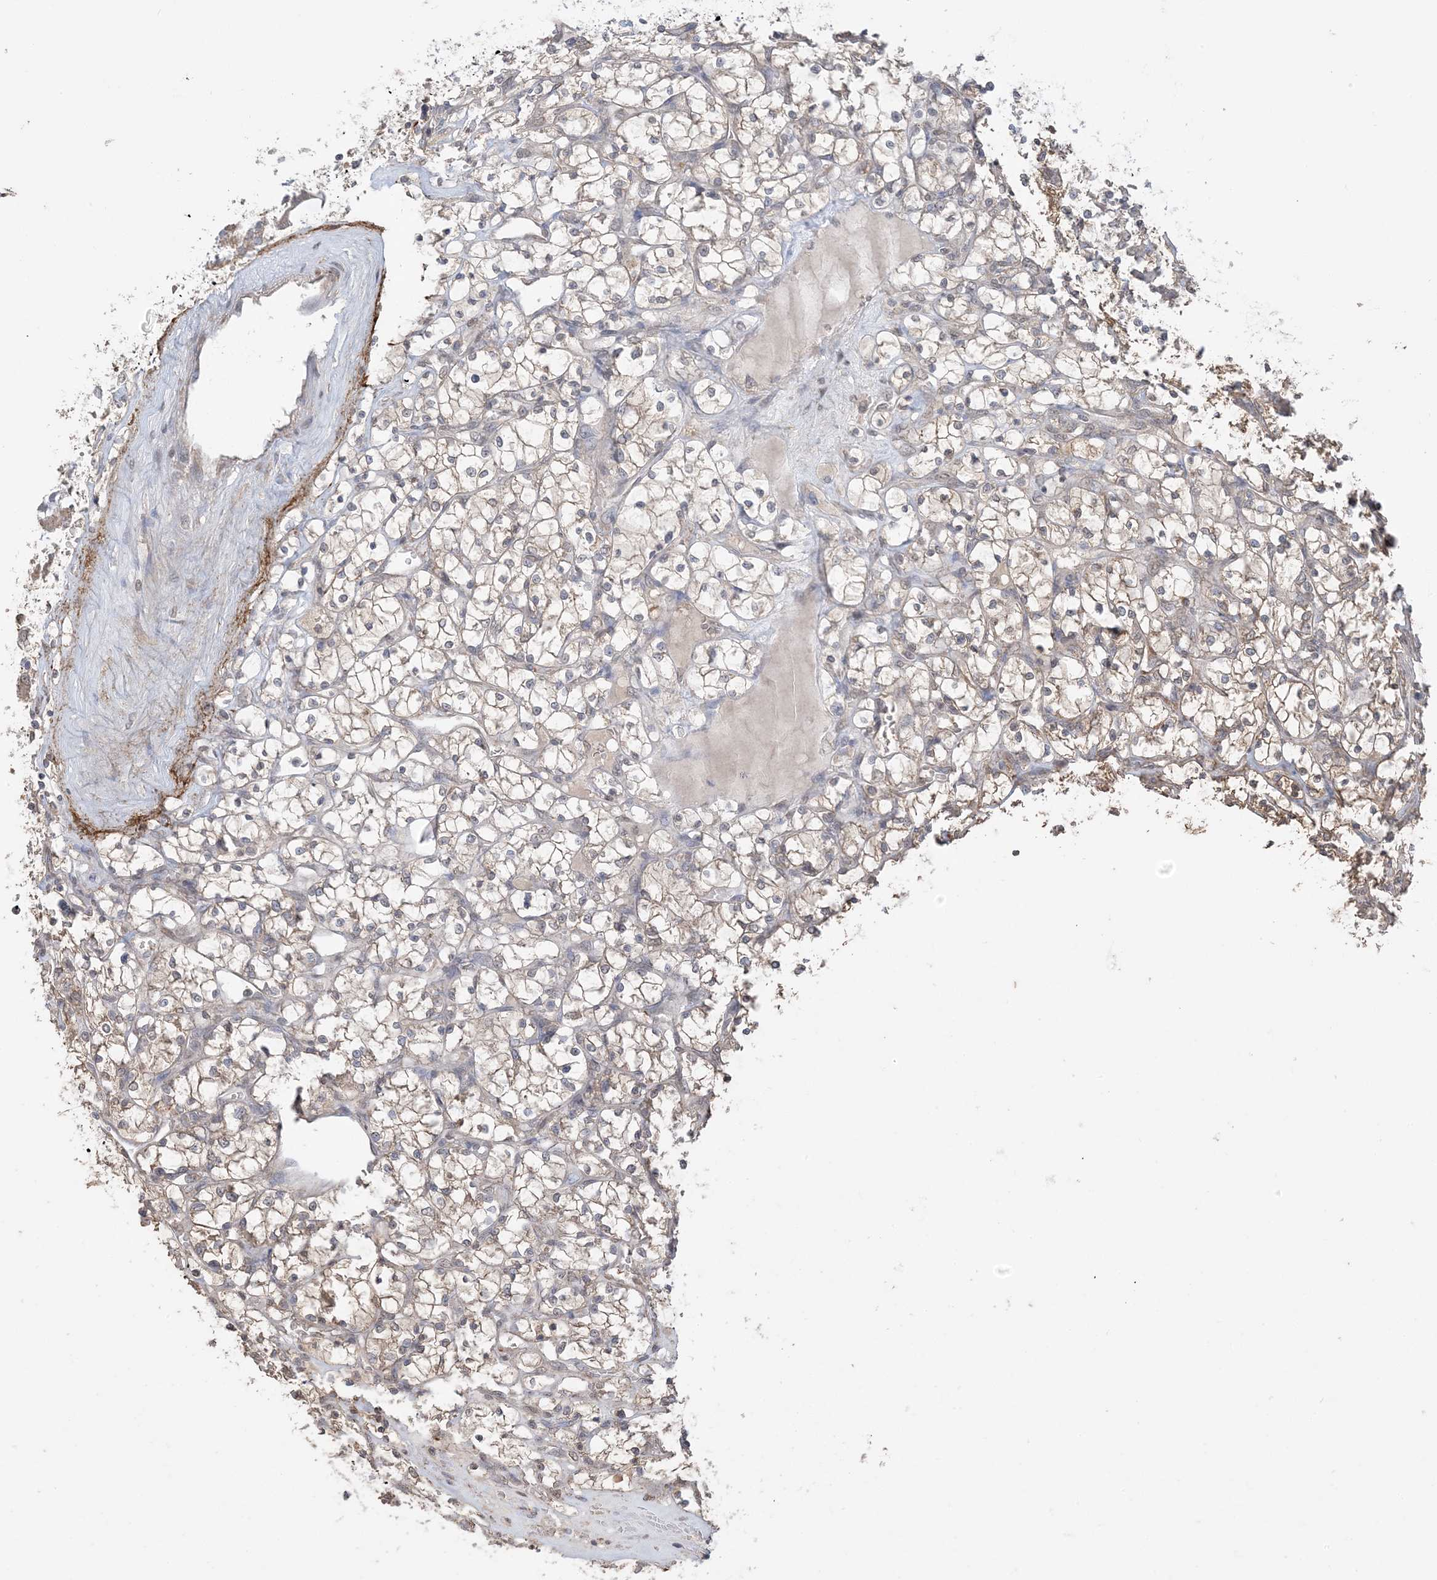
{"staining": {"intensity": "weak", "quantity": "25%-75%", "location": "cytoplasmic/membranous"}, "tissue": "renal cancer", "cell_type": "Tumor cells", "image_type": "cancer", "snomed": [{"axis": "morphology", "description": "Adenocarcinoma, NOS"}, {"axis": "topography", "description": "Kidney"}], "caption": "Immunohistochemistry of renal cancer (adenocarcinoma) reveals low levels of weak cytoplasmic/membranous expression in approximately 25%-75% of tumor cells. (DAB (3,3'-diaminobenzidine) IHC, brown staining for protein, blue staining for nuclei).", "gene": "XRN1", "patient": {"sex": "female", "age": 69}}